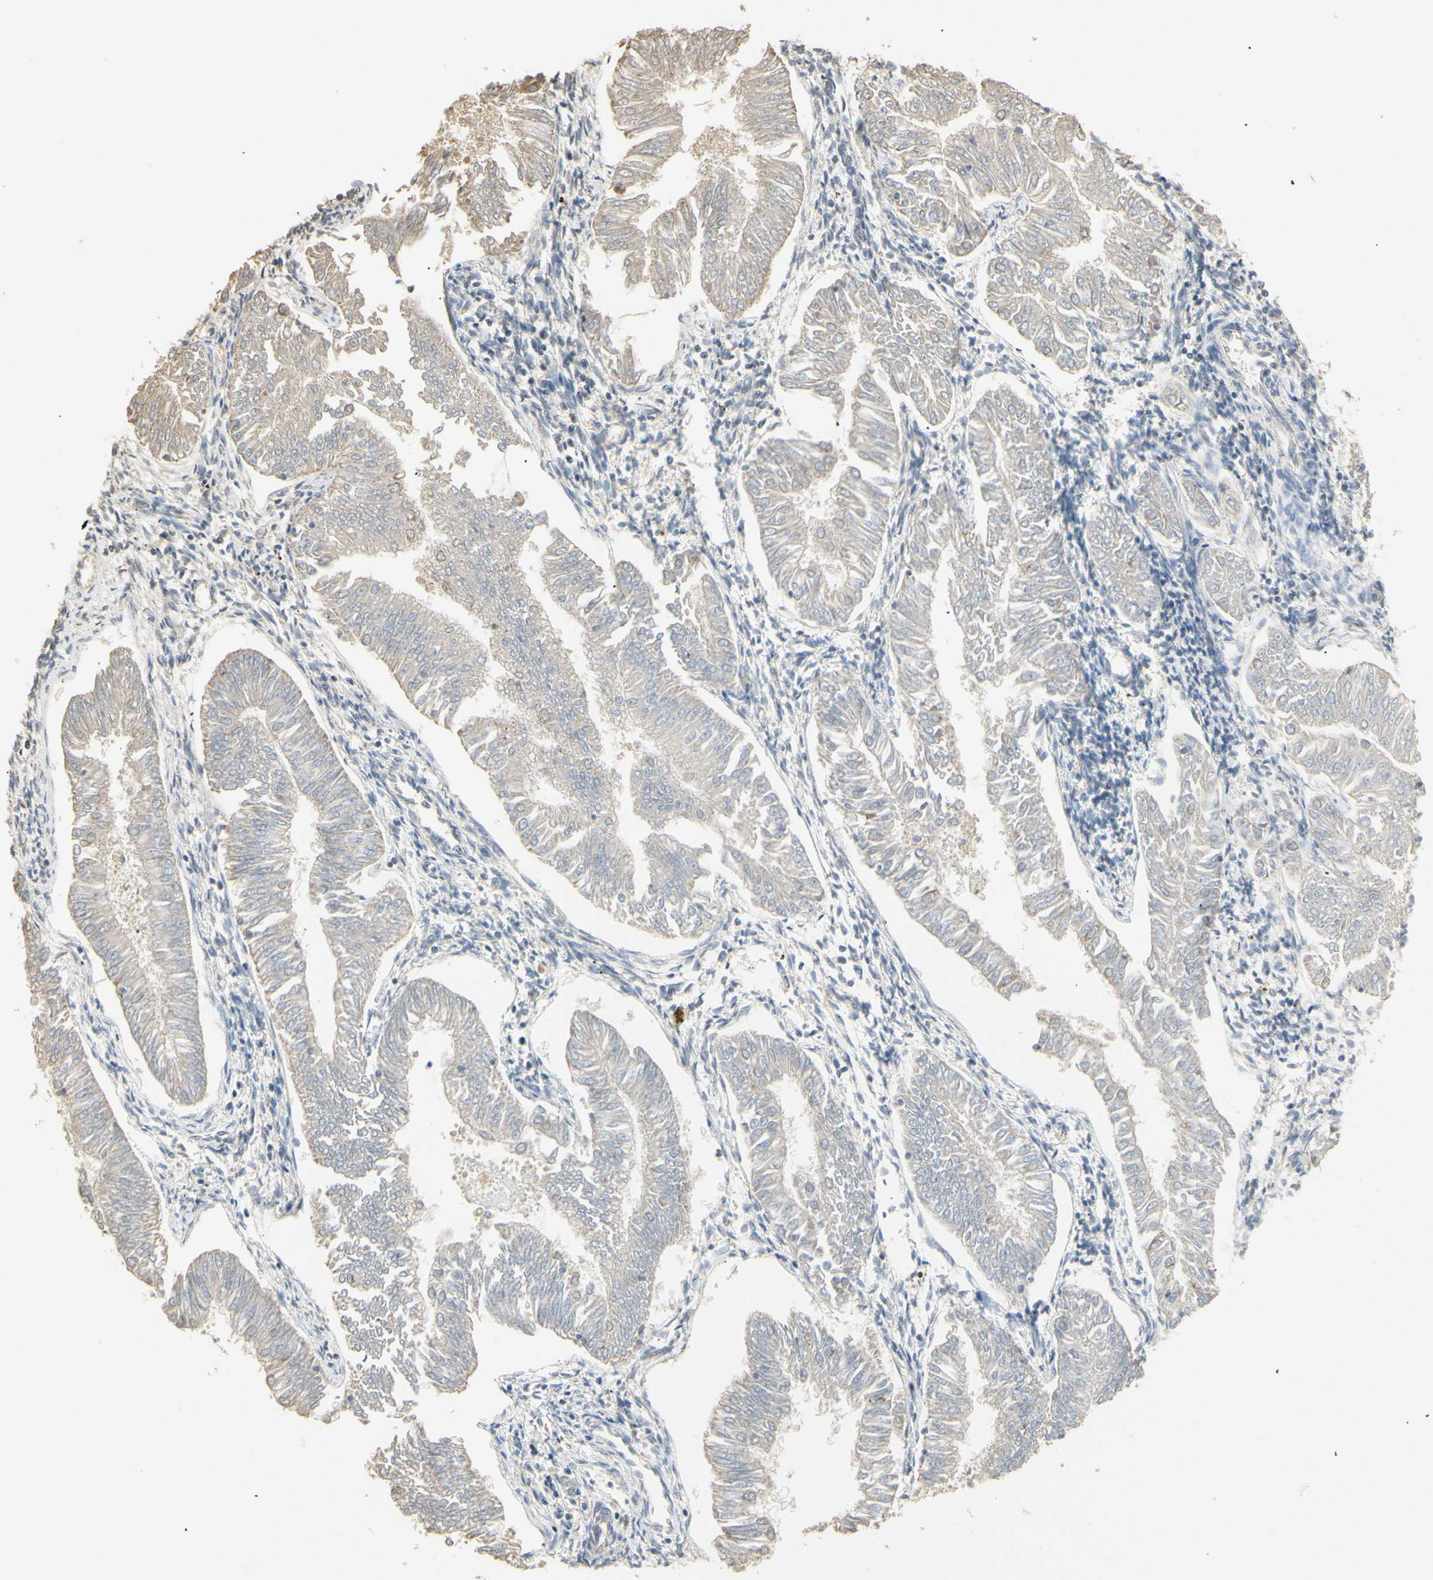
{"staining": {"intensity": "weak", "quantity": "25%-75%", "location": "cytoplasmic/membranous"}, "tissue": "endometrial cancer", "cell_type": "Tumor cells", "image_type": "cancer", "snomed": [{"axis": "morphology", "description": "Adenocarcinoma, NOS"}, {"axis": "topography", "description": "Endometrium"}], "caption": "Endometrial cancer (adenocarcinoma) stained with DAB immunohistochemistry displays low levels of weak cytoplasmic/membranous staining in about 25%-75% of tumor cells. The staining is performed using DAB (3,3'-diaminobenzidine) brown chromogen to label protein expression. The nuclei are counter-stained blue using hematoxylin.", "gene": "PTGIS", "patient": {"sex": "female", "age": 53}}